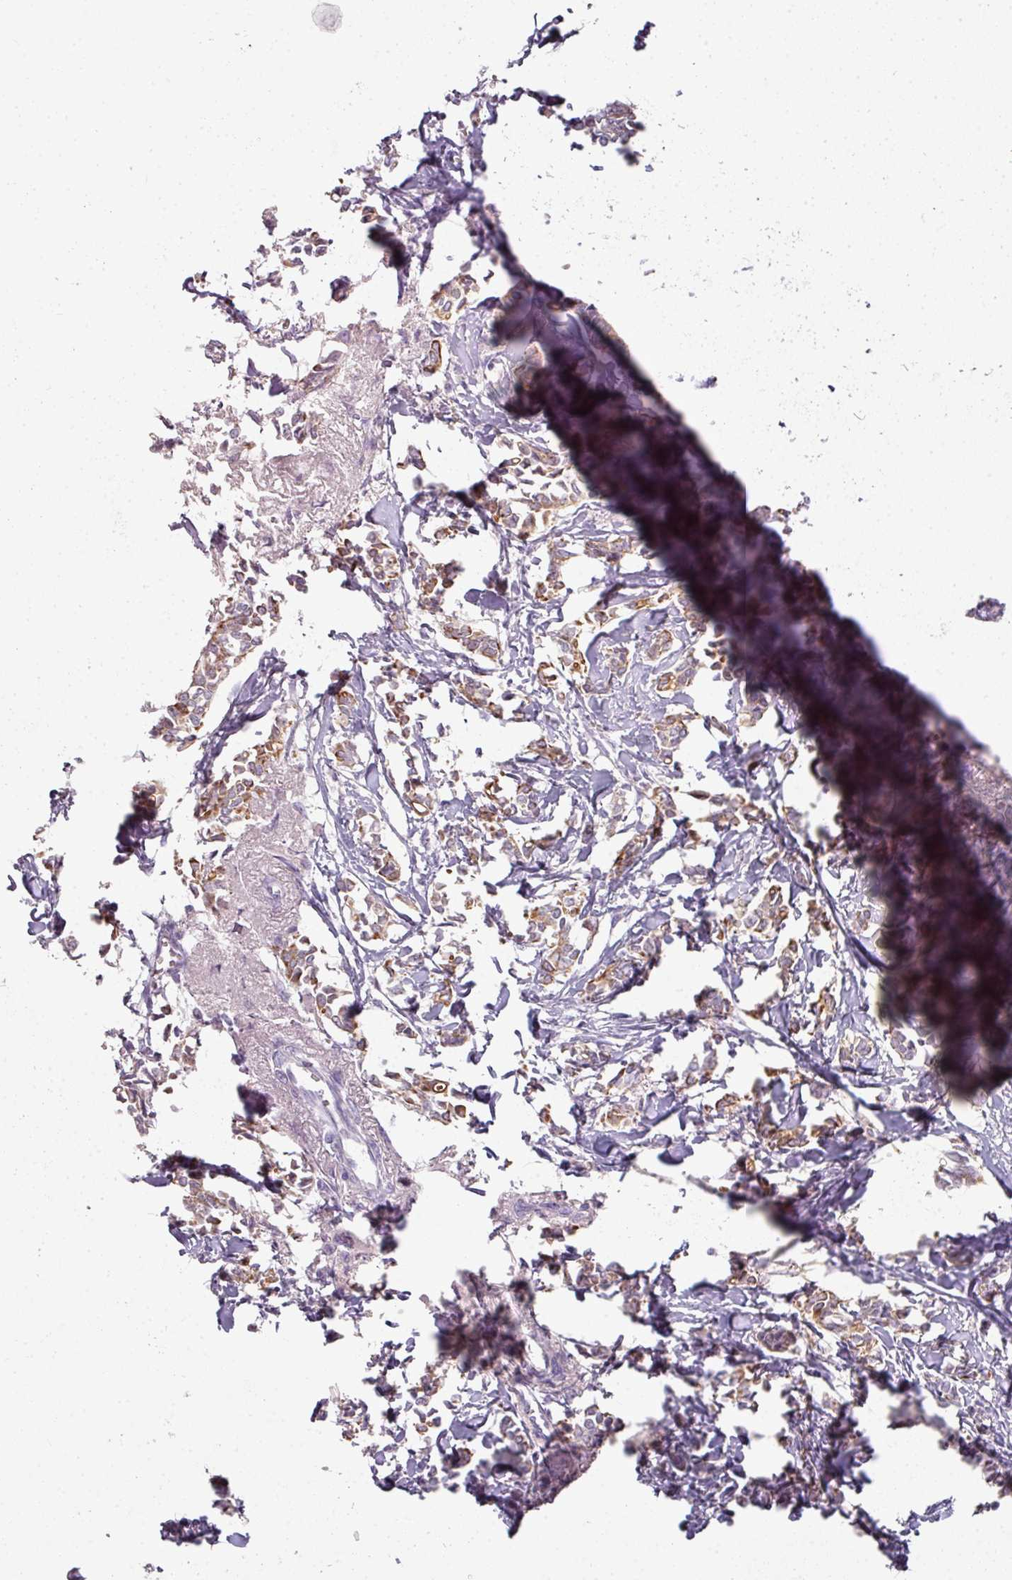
{"staining": {"intensity": "moderate", "quantity": "25%-75%", "location": "cytoplasmic/membranous"}, "tissue": "breast cancer", "cell_type": "Tumor cells", "image_type": "cancer", "snomed": [{"axis": "morphology", "description": "Duct carcinoma"}, {"axis": "topography", "description": "Breast"}], "caption": "Immunohistochemistry image of neoplastic tissue: human infiltrating ductal carcinoma (breast) stained using immunohistochemistry (IHC) demonstrates medium levels of moderate protein expression localized specifically in the cytoplasmic/membranous of tumor cells, appearing as a cytoplasmic/membranous brown color.", "gene": "GTF2H3", "patient": {"sex": "female", "age": 41}}